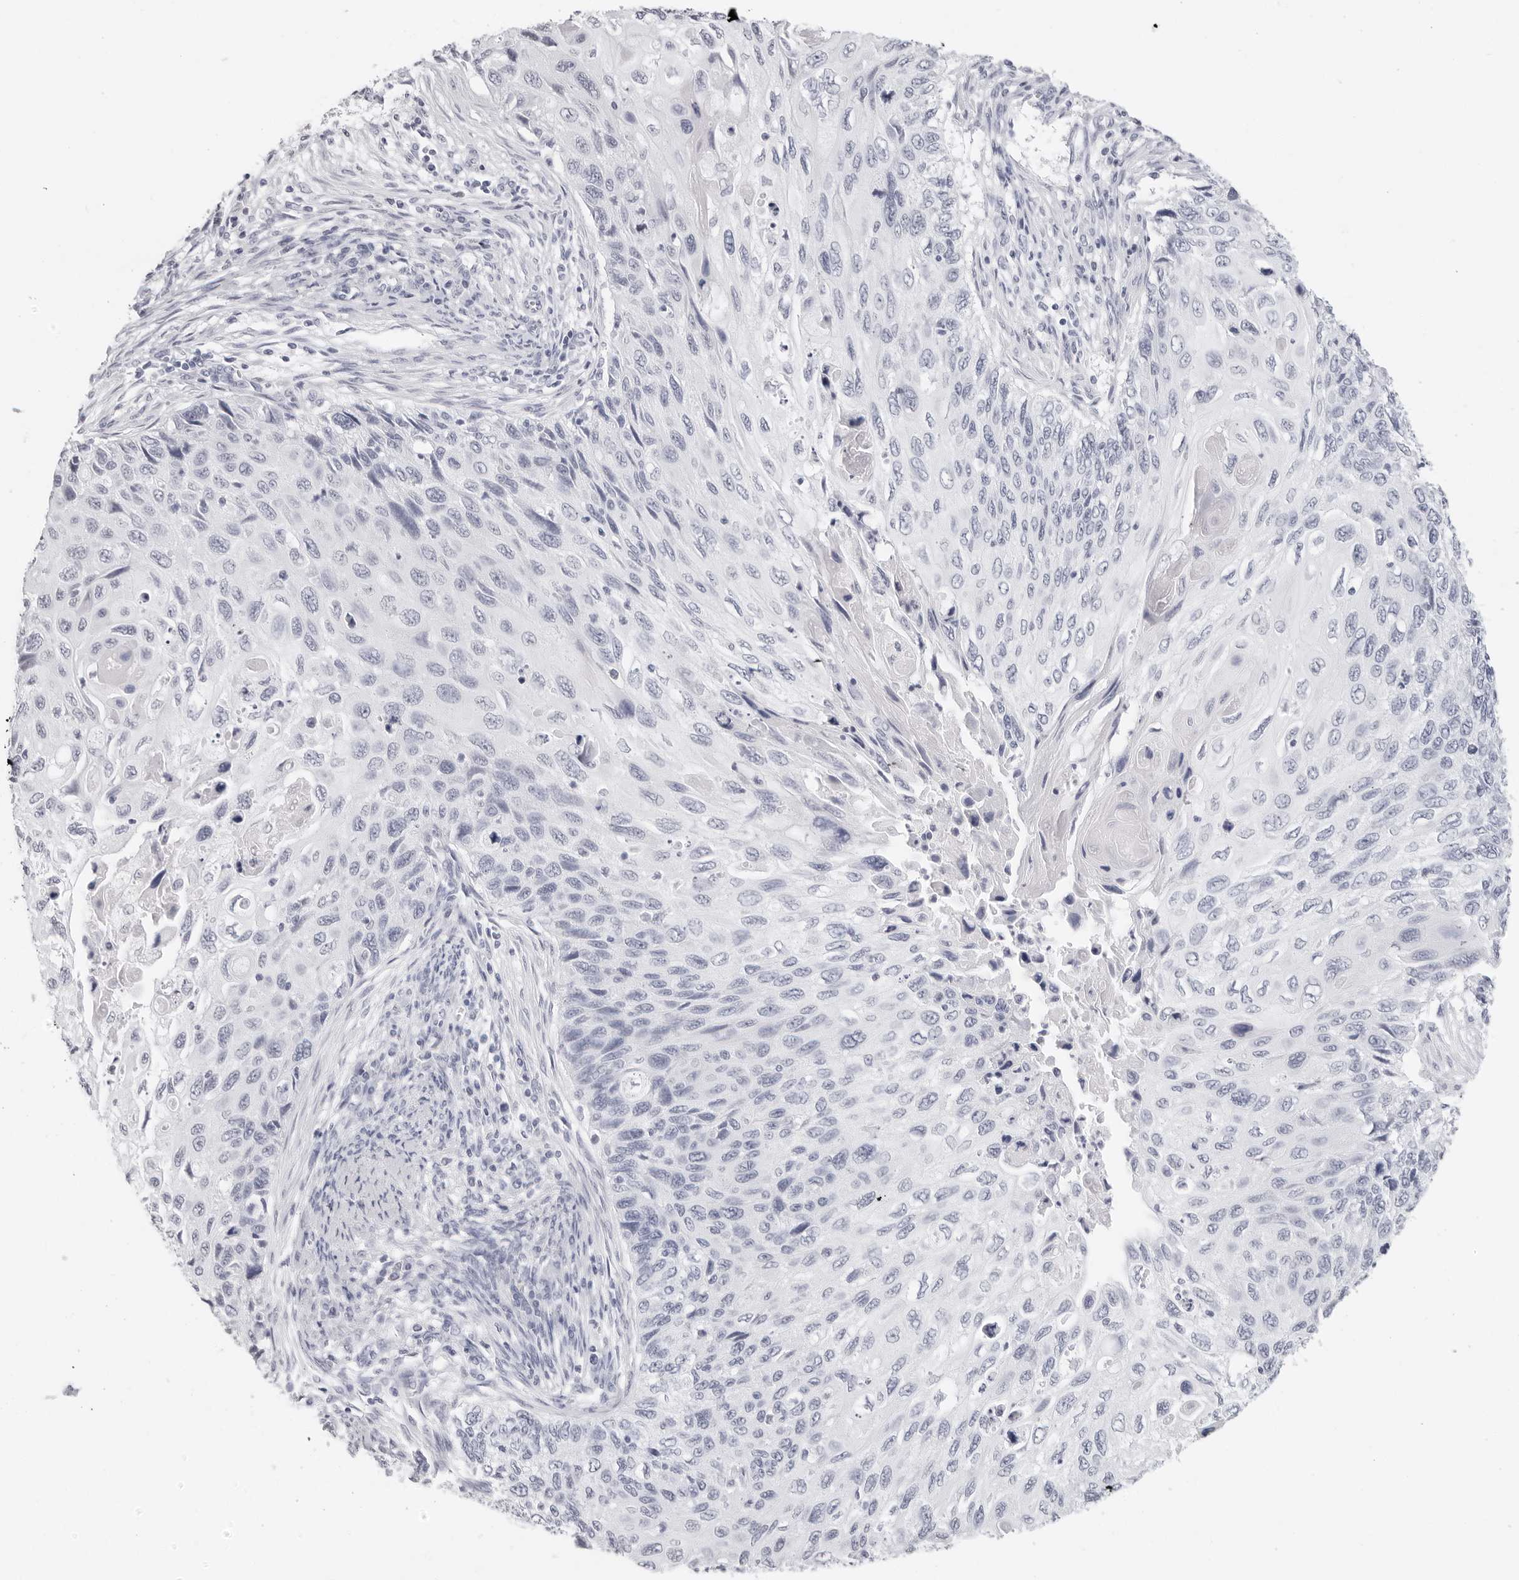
{"staining": {"intensity": "negative", "quantity": "none", "location": "none"}, "tissue": "cervical cancer", "cell_type": "Tumor cells", "image_type": "cancer", "snomed": [{"axis": "morphology", "description": "Squamous cell carcinoma, NOS"}, {"axis": "topography", "description": "Cervix"}], "caption": "Tumor cells are negative for protein expression in human cervical squamous cell carcinoma.", "gene": "AGMAT", "patient": {"sex": "female", "age": 70}}